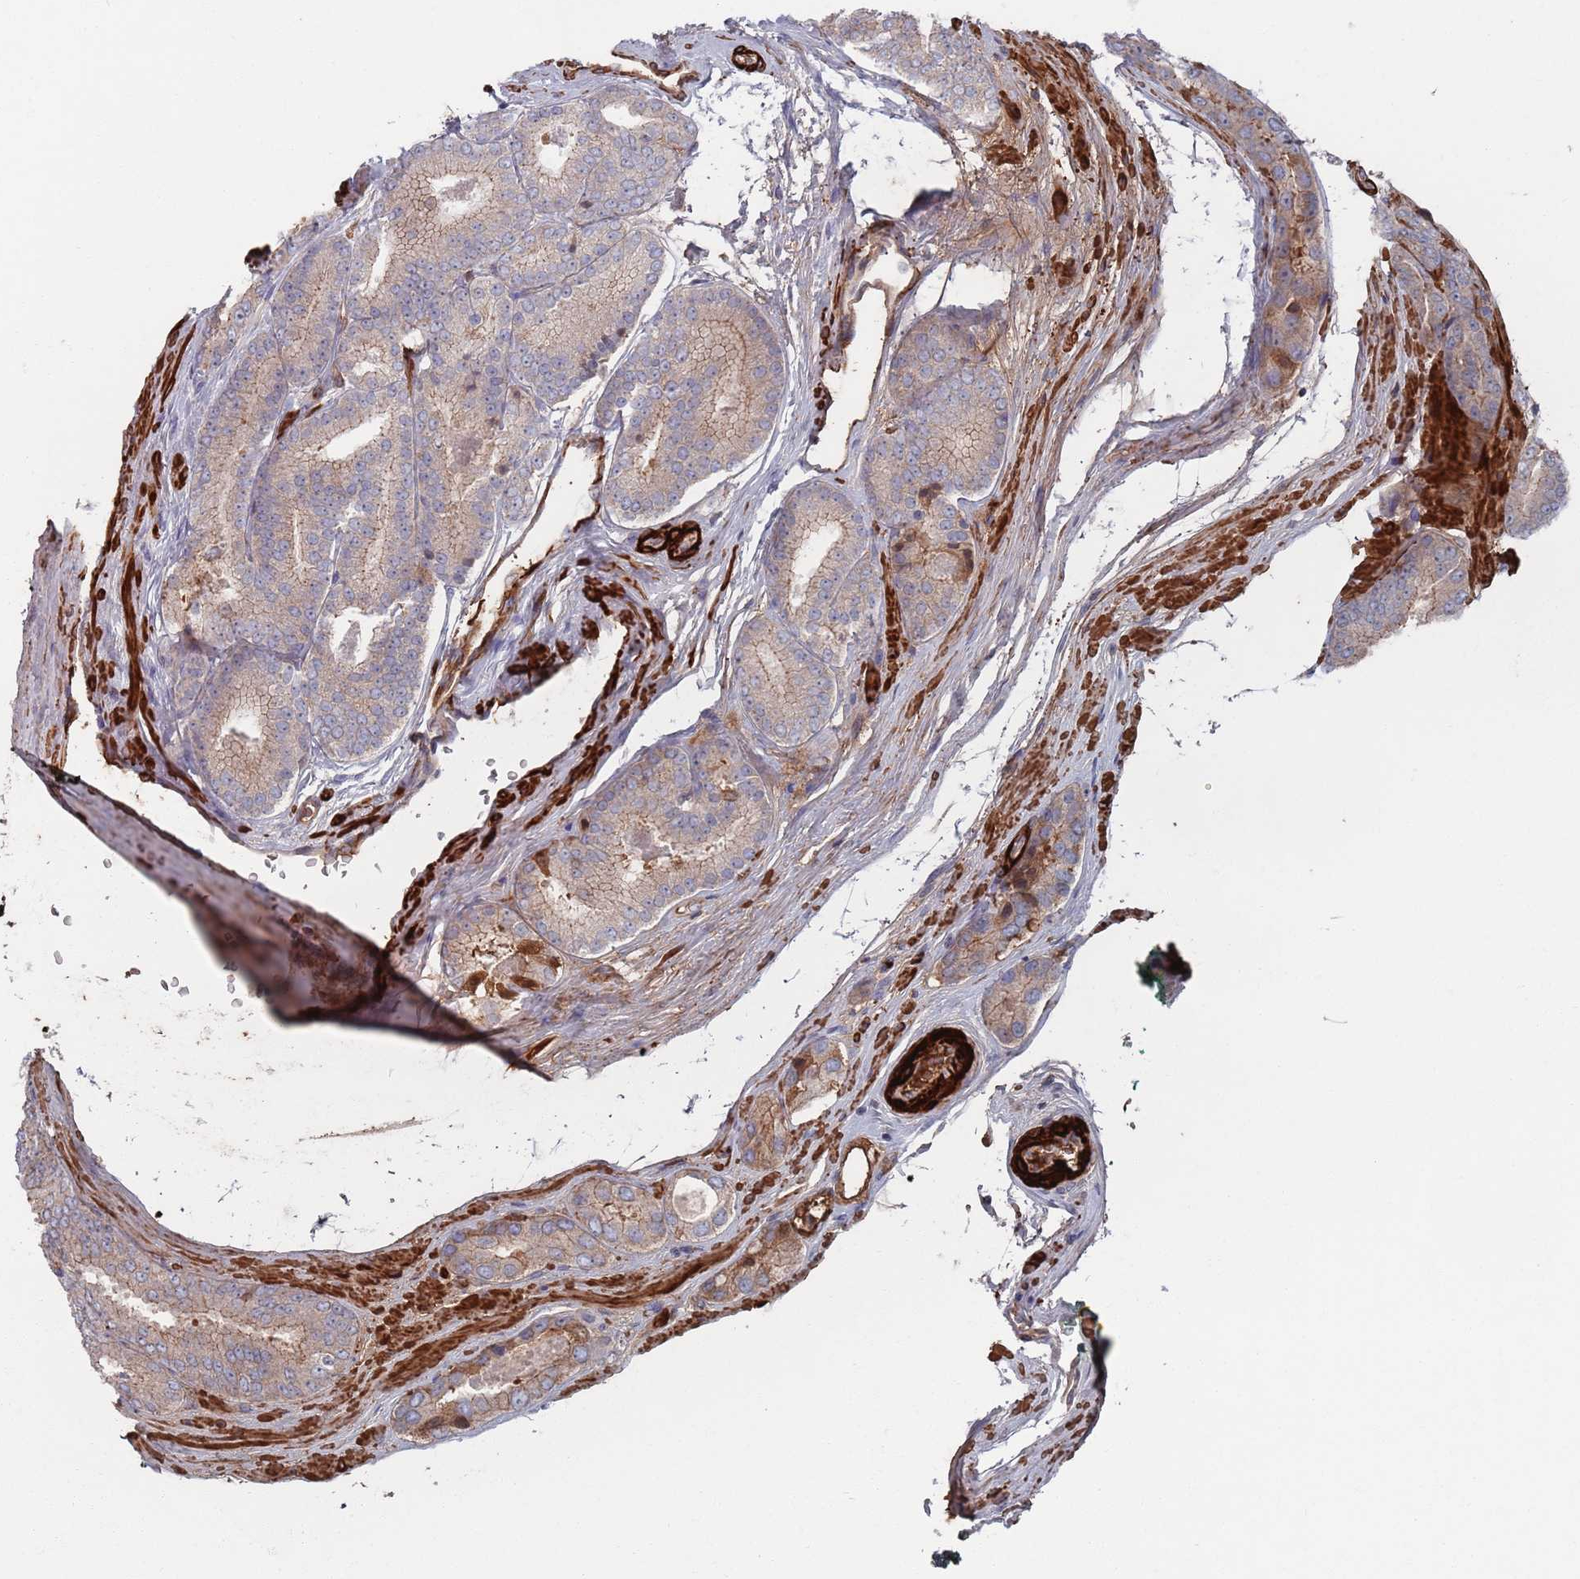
{"staining": {"intensity": "weak", "quantity": "25%-75%", "location": "cytoplasmic/membranous"}, "tissue": "prostate cancer", "cell_type": "Tumor cells", "image_type": "cancer", "snomed": [{"axis": "morphology", "description": "Adenocarcinoma, High grade"}, {"axis": "topography", "description": "Prostate"}], "caption": "Protein positivity by immunohistochemistry (IHC) reveals weak cytoplasmic/membranous expression in approximately 25%-75% of tumor cells in prostate adenocarcinoma (high-grade).", "gene": "PLEKHA4", "patient": {"sex": "male", "age": 72}}